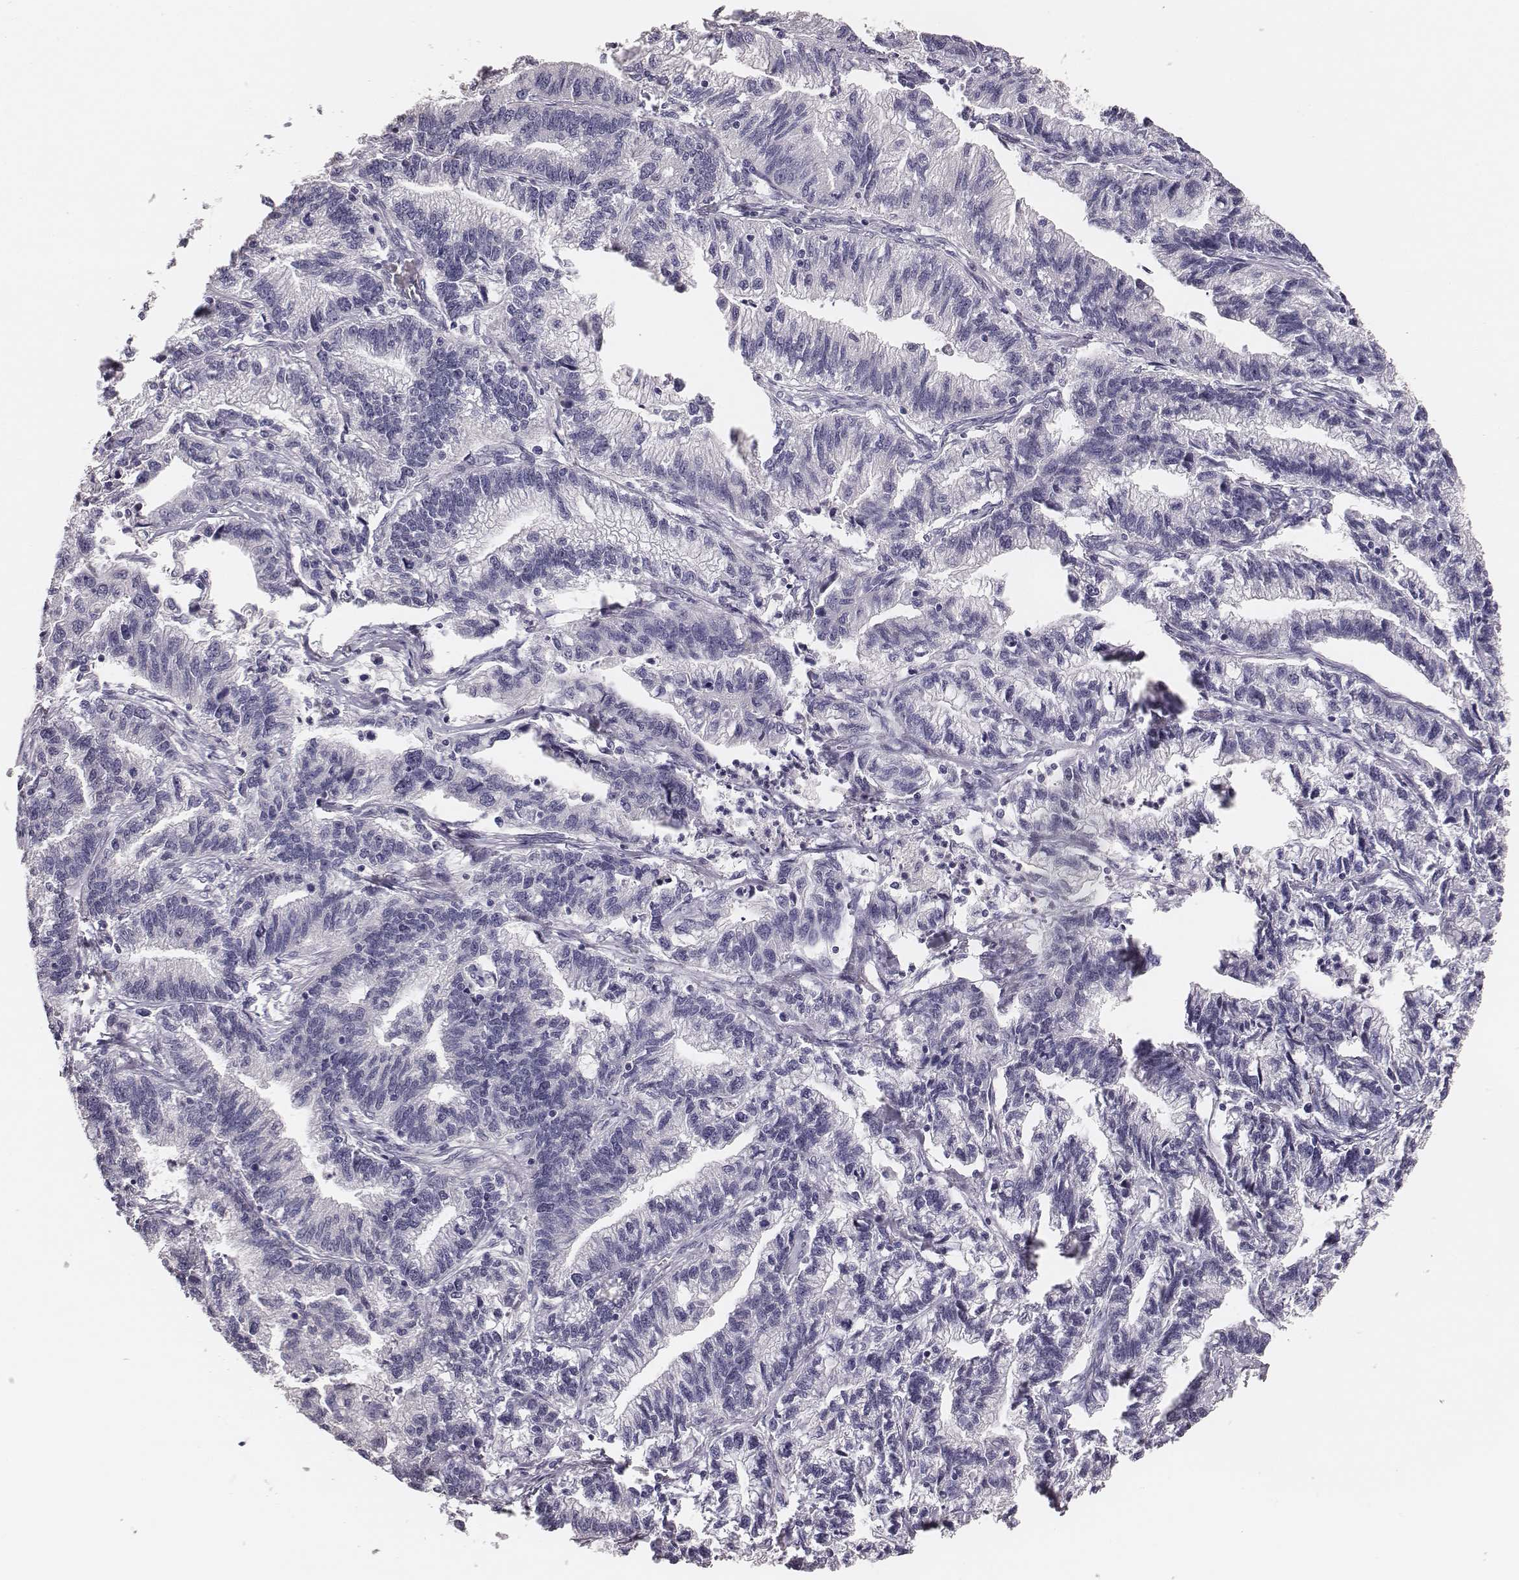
{"staining": {"intensity": "negative", "quantity": "none", "location": "none"}, "tissue": "stomach cancer", "cell_type": "Tumor cells", "image_type": "cancer", "snomed": [{"axis": "morphology", "description": "Adenocarcinoma, NOS"}, {"axis": "topography", "description": "Stomach"}], "caption": "Tumor cells show no significant protein staining in adenocarcinoma (stomach).", "gene": "MYH6", "patient": {"sex": "male", "age": 83}}